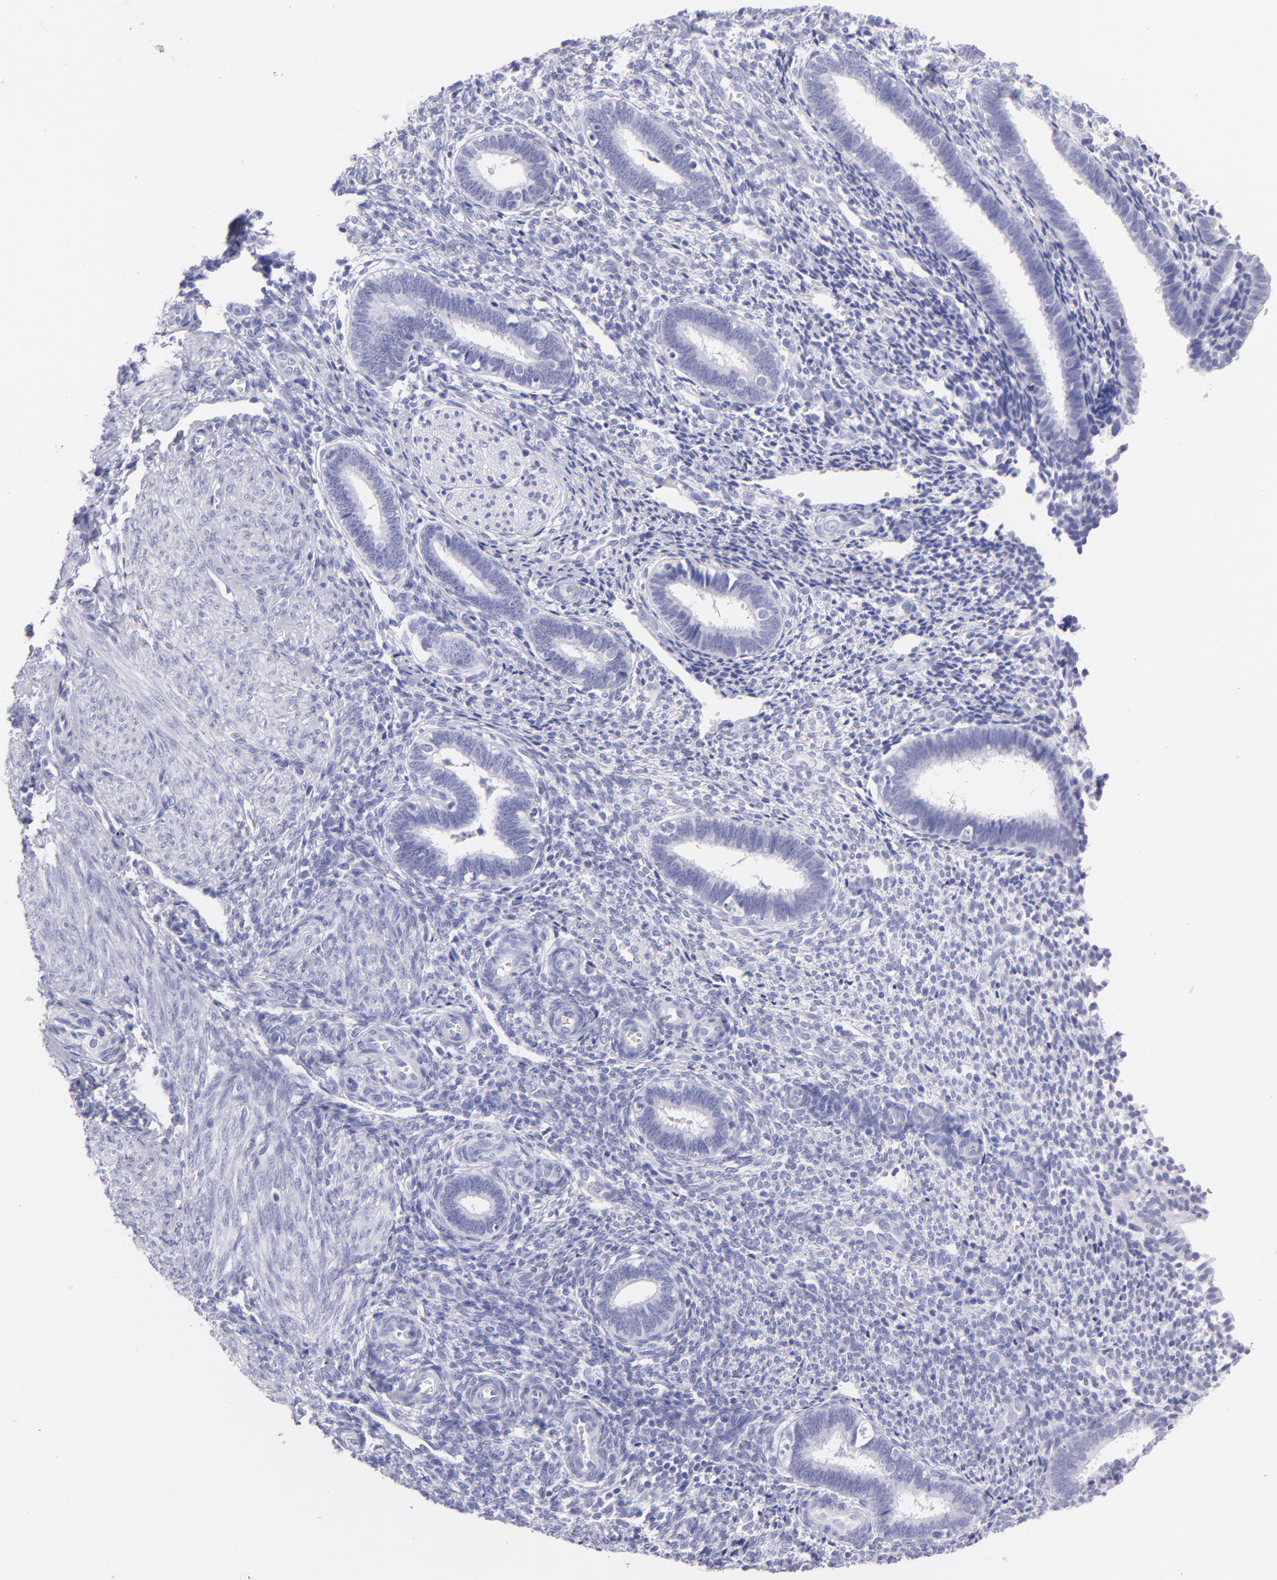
{"staining": {"intensity": "negative", "quantity": "none", "location": "none"}, "tissue": "endometrium", "cell_type": "Cells in endometrial stroma", "image_type": "normal", "snomed": [{"axis": "morphology", "description": "Normal tissue, NOS"}, {"axis": "topography", "description": "Endometrium"}], "caption": "An image of human endometrium is negative for staining in cells in endometrial stroma. The staining was performed using DAB (3,3'-diaminobenzidine) to visualize the protein expression in brown, while the nuclei were stained in blue with hematoxylin (Magnification: 20x).", "gene": "SLC1A2", "patient": {"sex": "female", "age": 27}}